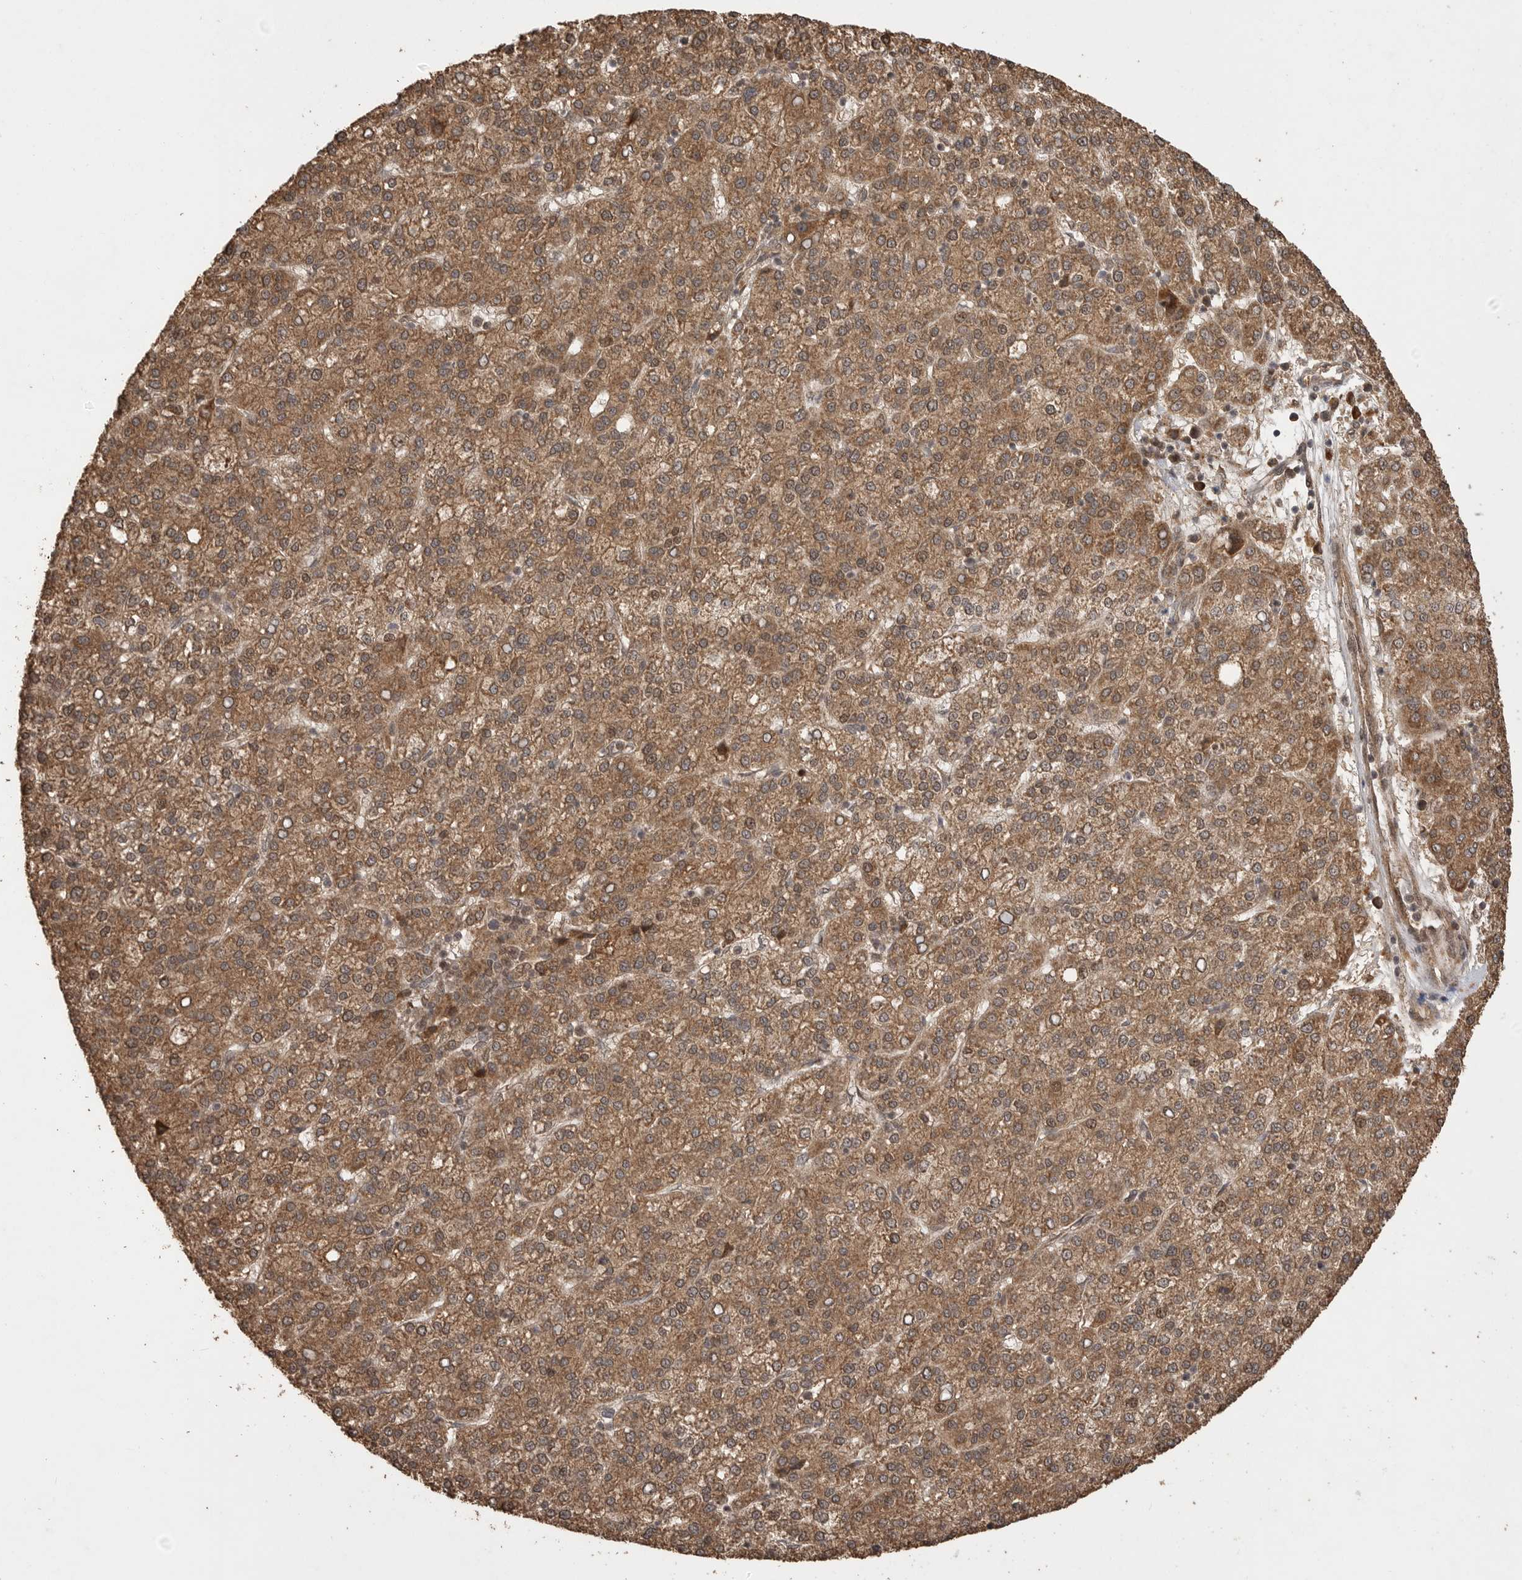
{"staining": {"intensity": "moderate", "quantity": ">75%", "location": "cytoplasmic/membranous"}, "tissue": "liver cancer", "cell_type": "Tumor cells", "image_type": "cancer", "snomed": [{"axis": "morphology", "description": "Carcinoma, Hepatocellular, NOS"}, {"axis": "topography", "description": "Liver"}], "caption": "Immunohistochemistry histopathology image of human hepatocellular carcinoma (liver) stained for a protein (brown), which displays medium levels of moderate cytoplasmic/membranous expression in approximately >75% of tumor cells.", "gene": "BOC", "patient": {"sex": "female", "age": 58}}